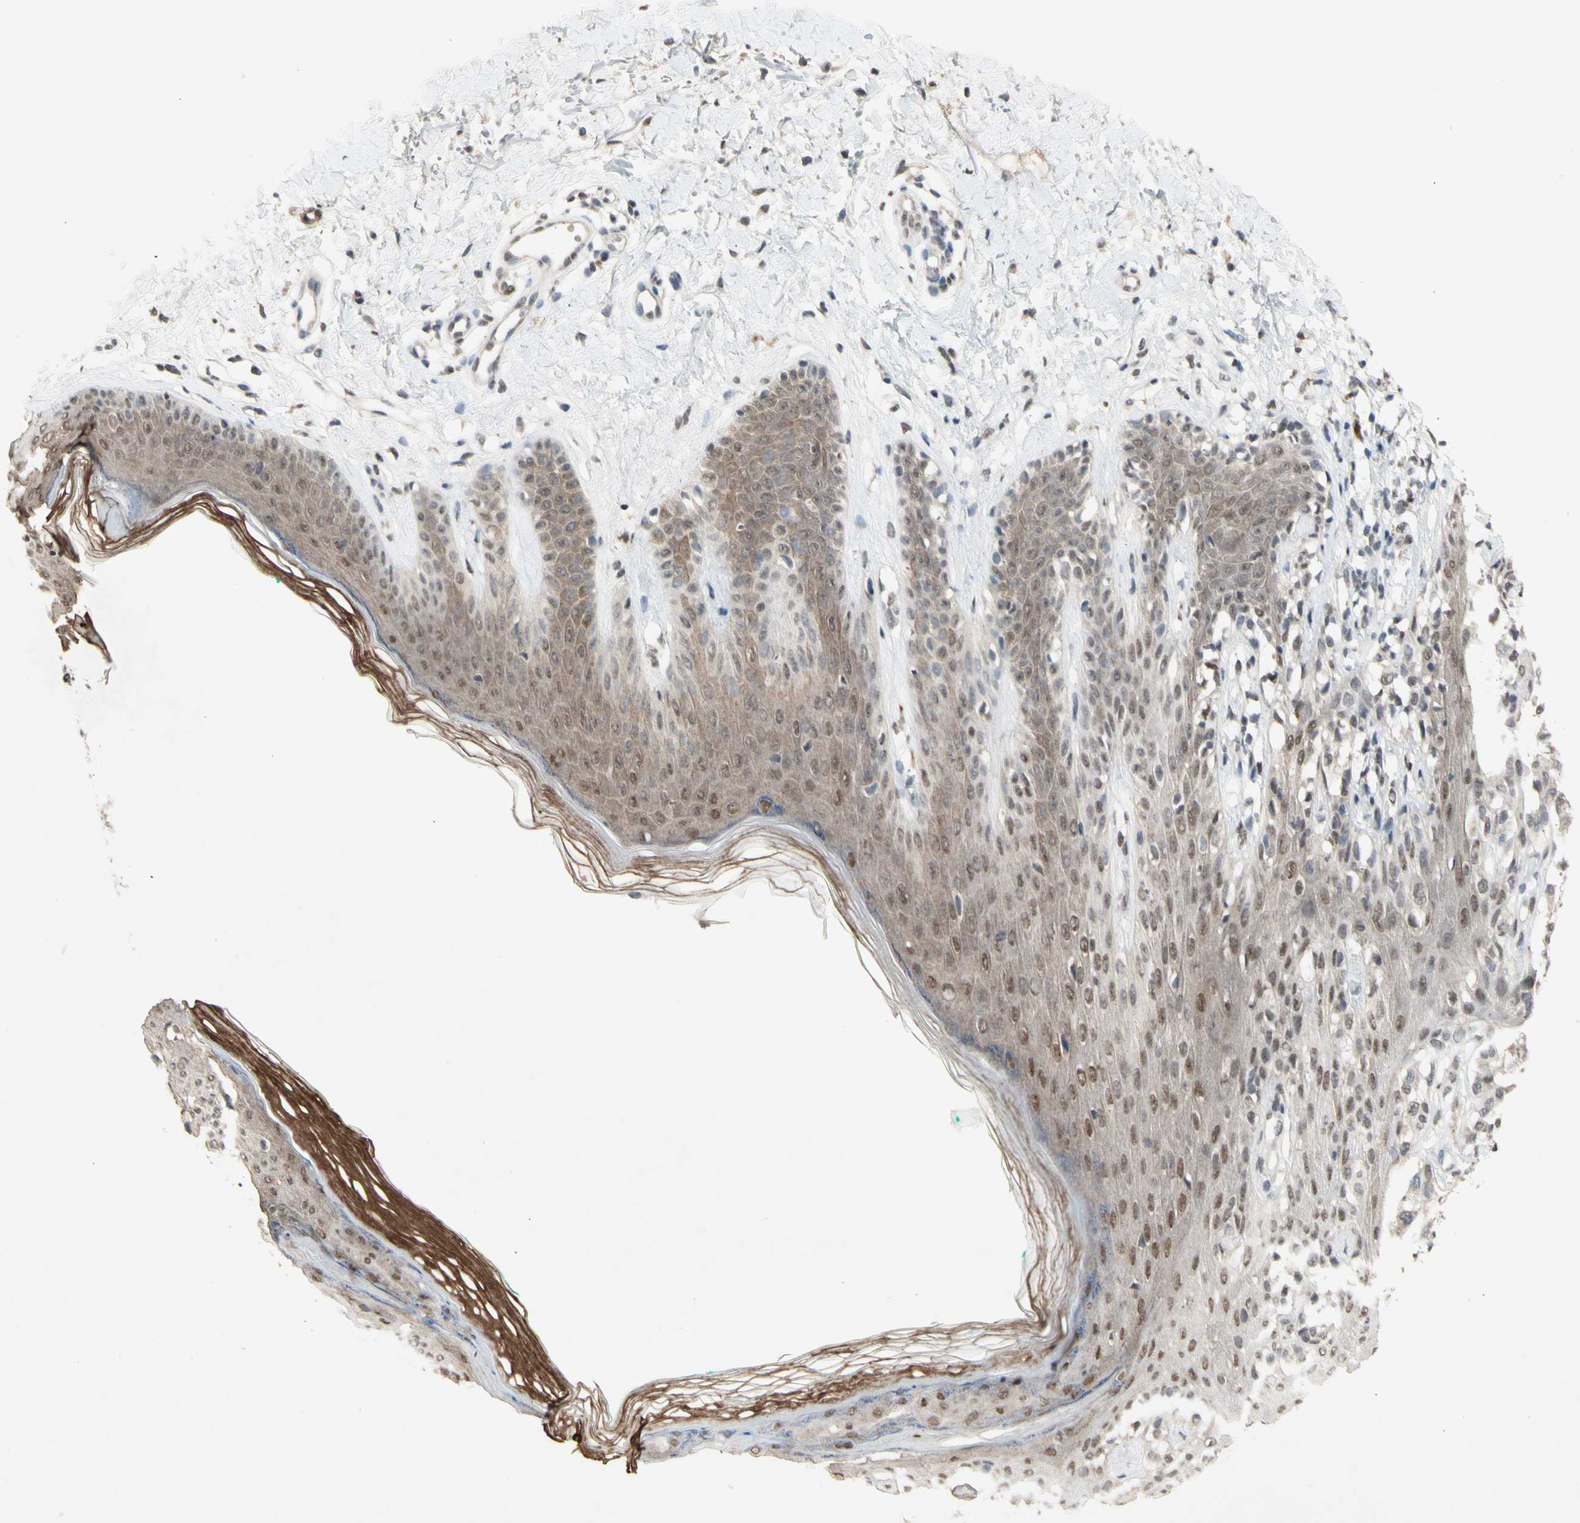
{"staining": {"intensity": "weak", "quantity": ">75%", "location": "nuclear"}, "tissue": "melanoma", "cell_type": "Tumor cells", "image_type": "cancer", "snomed": [{"axis": "morphology", "description": "Malignant melanoma, NOS"}, {"axis": "topography", "description": "Skin"}], "caption": "This photomicrograph demonstrates malignant melanoma stained with immunohistochemistry to label a protein in brown. The nuclear of tumor cells show weak positivity for the protein. Nuclei are counter-stained blue.", "gene": "SFPQ", "patient": {"sex": "female", "age": 46}}